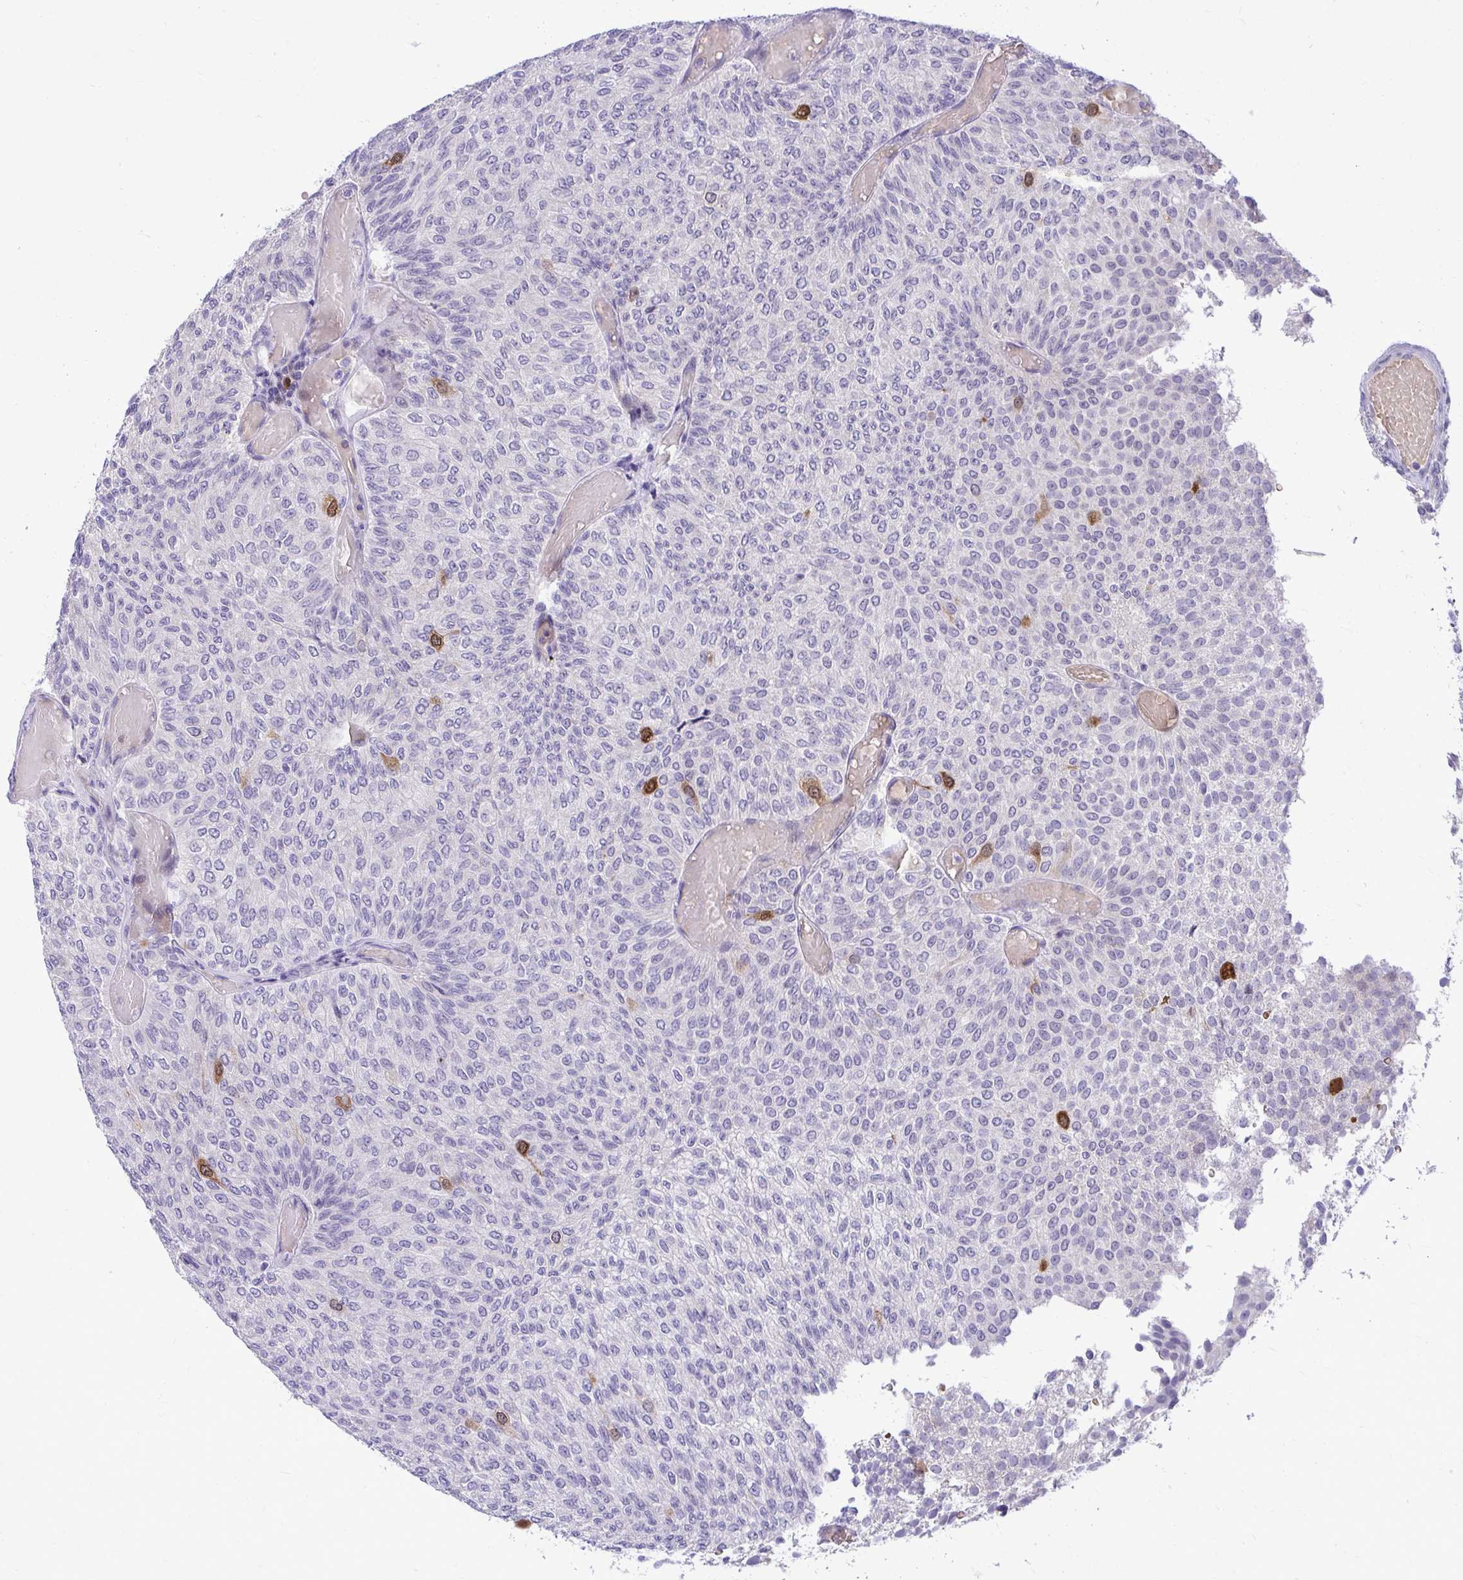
{"staining": {"intensity": "strong", "quantity": "<25%", "location": "cytoplasmic/membranous,nuclear"}, "tissue": "urothelial cancer", "cell_type": "Tumor cells", "image_type": "cancer", "snomed": [{"axis": "morphology", "description": "Urothelial carcinoma, Low grade"}, {"axis": "topography", "description": "Urinary bladder"}], "caption": "Tumor cells exhibit medium levels of strong cytoplasmic/membranous and nuclear staining in about <25% of cells in urothelial carcinoma (low-grade).", "gene": "CDC20", "patient": {"sex": "male", "age": 78}}